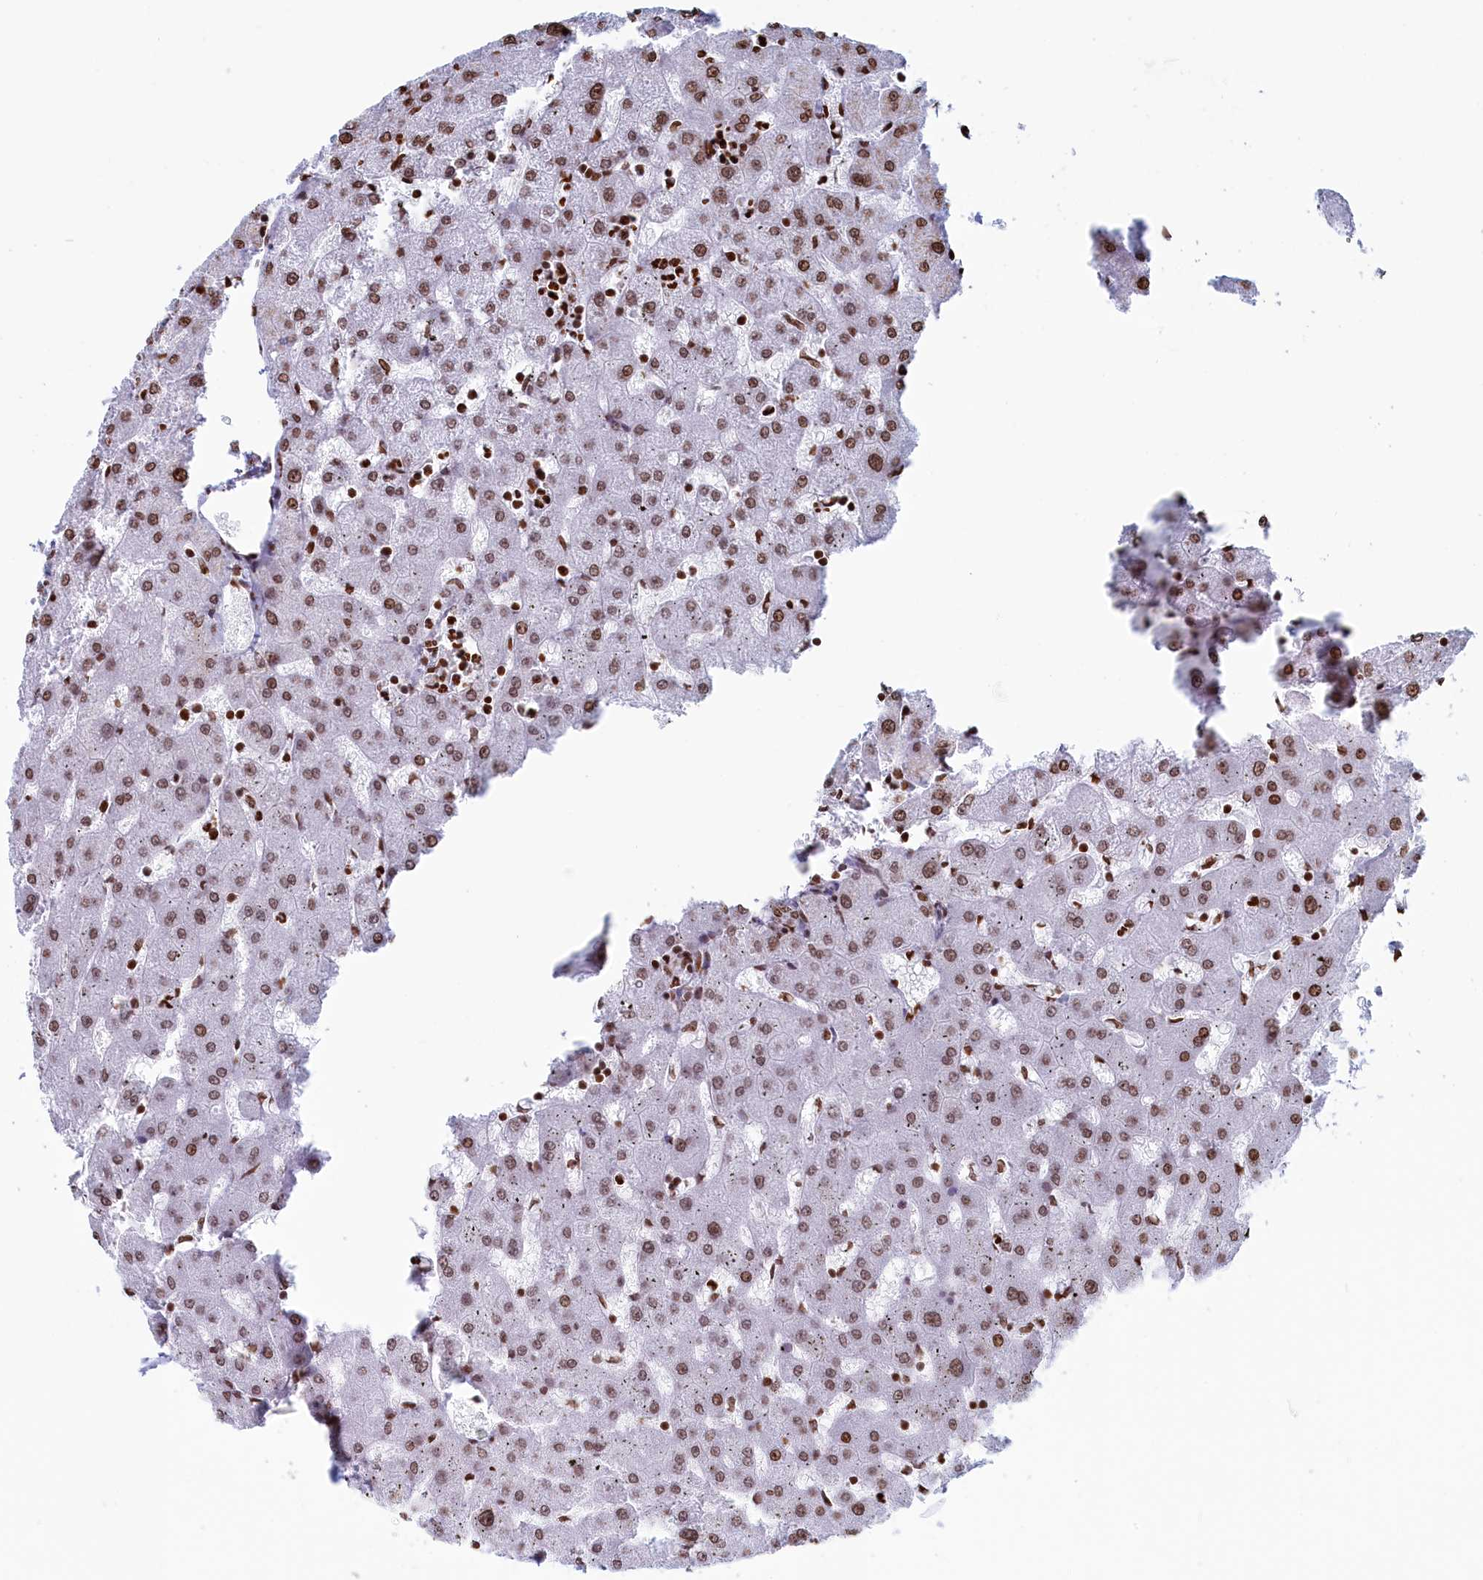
{"staining": {"intensity": "moderate", "quantity": ">75%", "location": "nuclear"}, "tissue": "liver", "cell_type": "Cholangiocytes", "image_type": "normal", "snomed": [{"axis": "morphology", "description": "Normal tissue, NOS"}, {"axis": "topography", "description": "Liver"}], "caption": "The photomicrograph displays immunohistochemical staining of benign liver. There is moderate nuclear expression is appreciated in approximately >75% of cholangiocytes. The staining was performed using DAB (3,3'-diaminobenzidine), with brown indicating positive protein expression. Nuclei are stained blue with hematoxylin.", "gene": "APOBEC3A", "patient": {"sex": "female", "age": 63}}